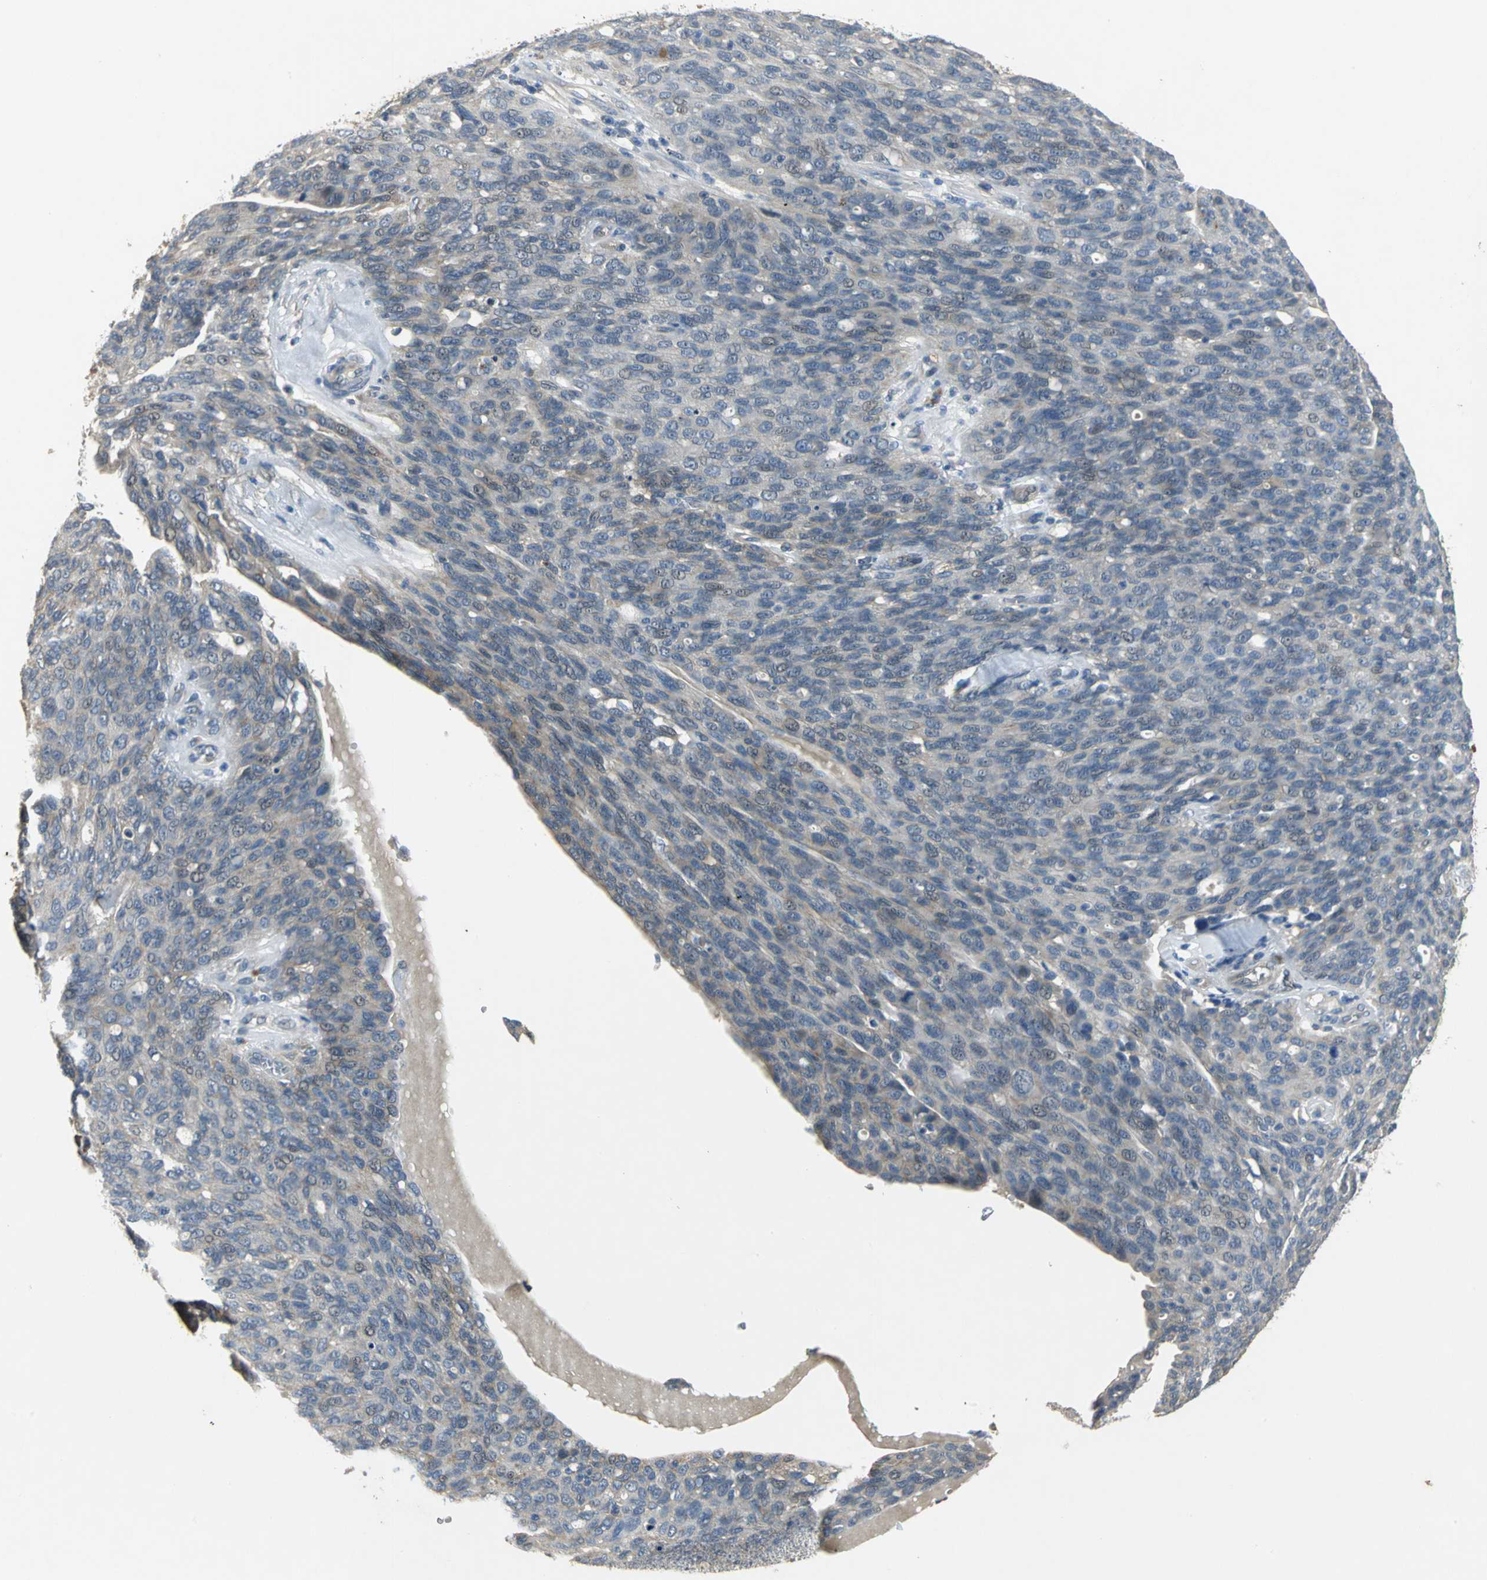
{"staining": {"intensity": "weak", "quantity": "<25%", "location": "cytoplasmic/membranous"}, "tissue": "ovarian cancer", "cell_type": "Tumor cells", "image_type": "cancer", "snomed": [{"axis": "morphology", "description": "Carcinoma, endometroid"}, {"axis": "topography", "description": "Ovary"}], "caption": "Immunohistochemistry of ovarian cancer shows no positivity in tumor cells. Brightfield microscopy of IHC stained with DAB (3,3'-diaminobenzidine) (brown) and hematoxylin (blue), captured at high magnification.", "gene": "IL17RB", "patient": {"sex": "female", "age": 60}}